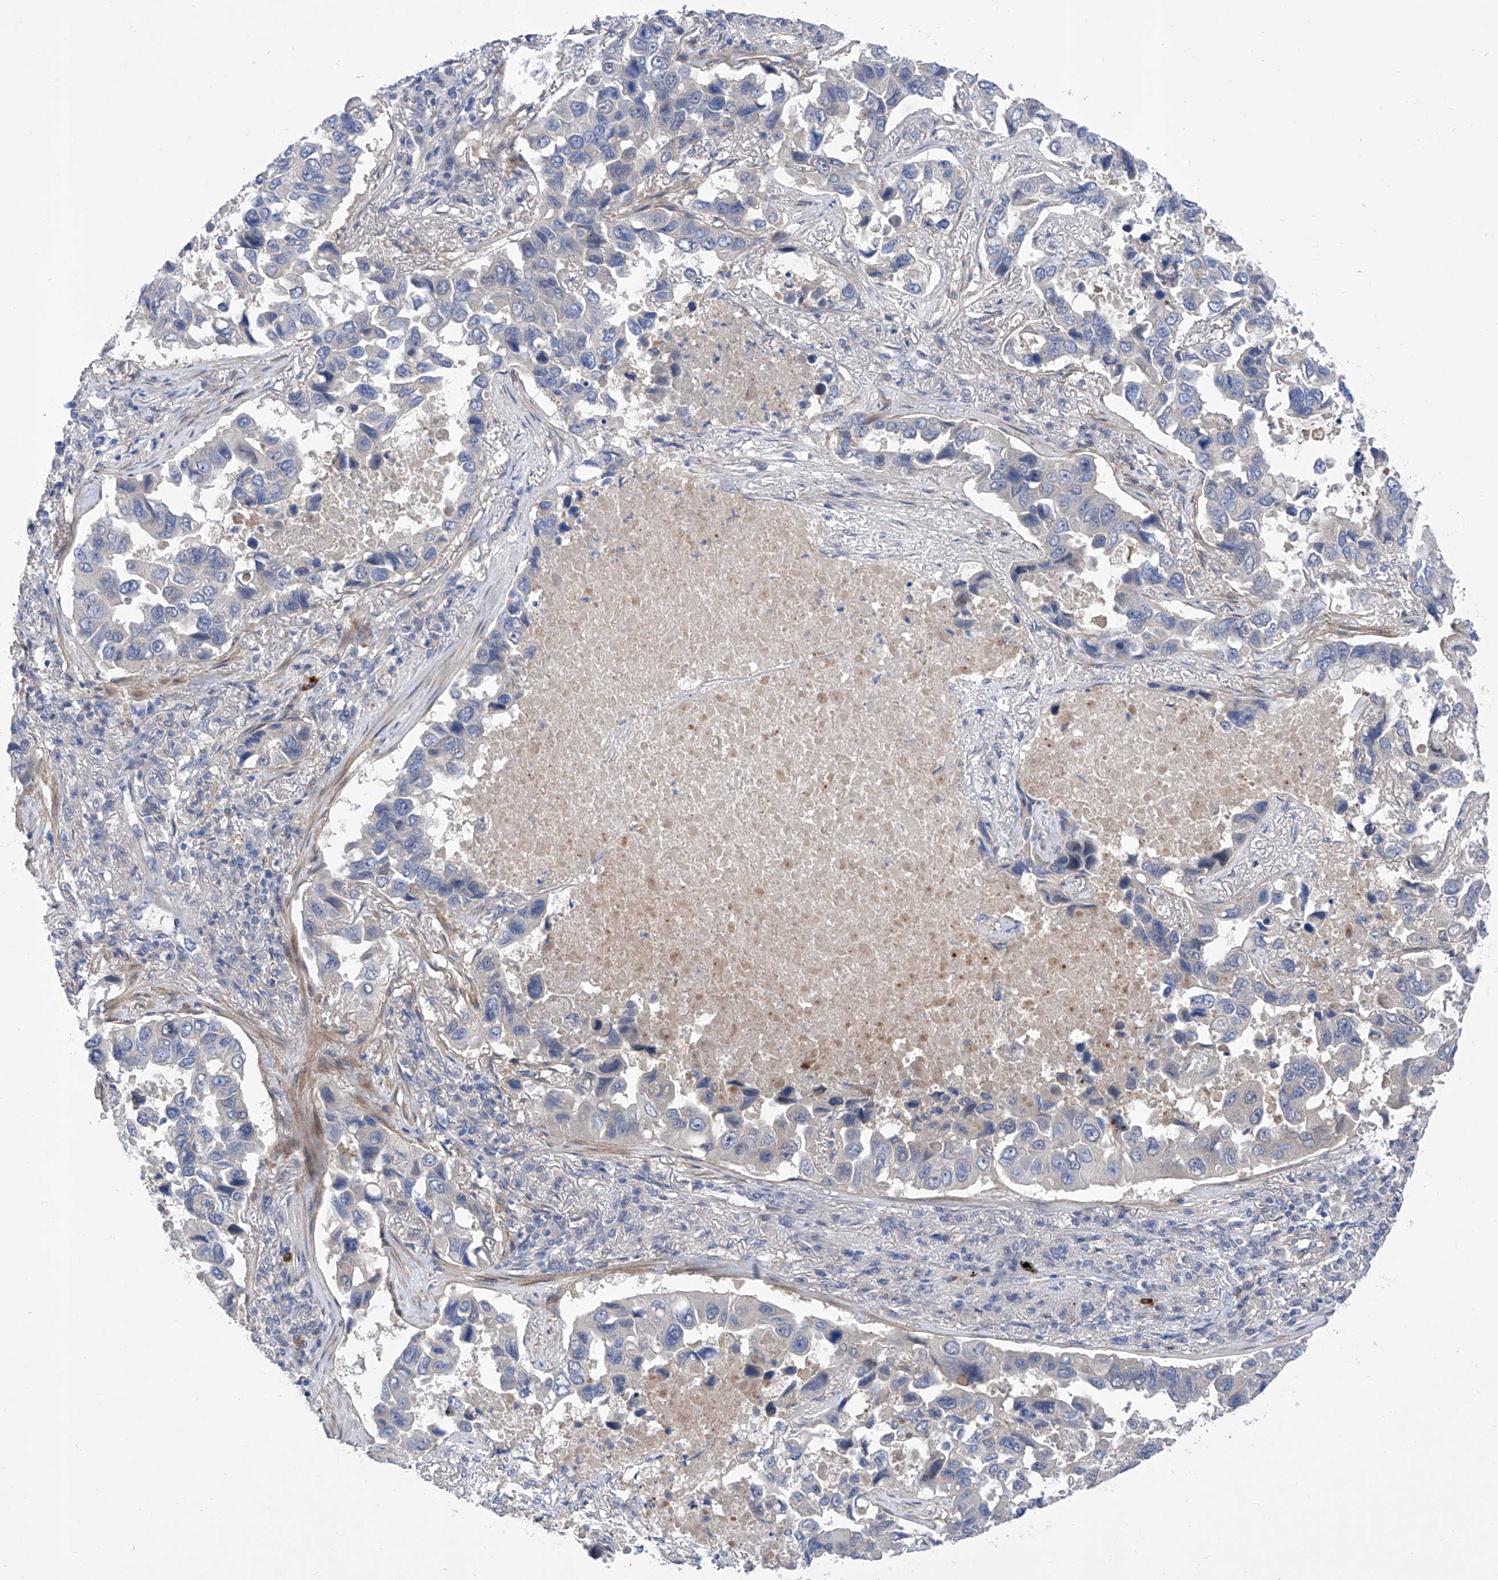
{"staining": {"intensity": "negative", "quantity": "none", "location": "none"}, "tissue": "lung cancer", "cell_type": "Tumor cells", "image_type": "cancer", "snomed": [{"axis": "morphology", "description": "Adenocarcinoma, NOS"}, {"axis": "topography", "description": "Lung"}], "caption": "An image of lung cancer stained for a protein demonstrates no brown staining in tumor cells. The staining is performed using DAB brown chromogen with nuclei counter-stained in using hematoxylin.", "gene": "SRBD1", "patient": {"sex": "male", "age": 64}}